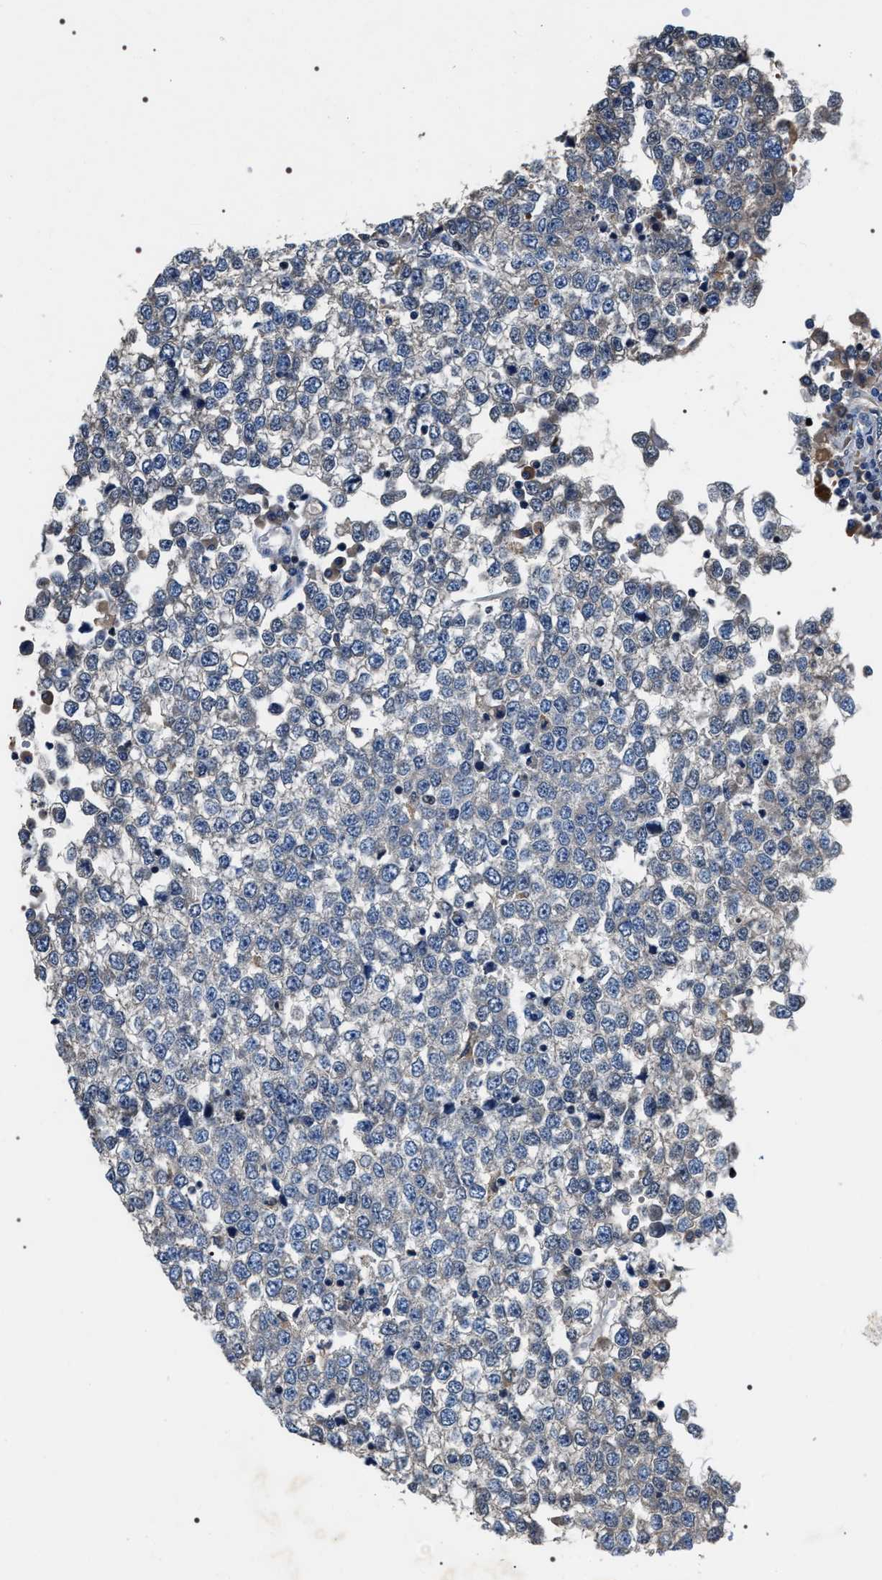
{"staining": {"intensity": "weak", "quantity": "<25%", "location": "nuclear"}, "tissue": "testis cancer", "cell_type": "Tumor cells", "image_type": "cancer", "snomed": [{"axis": "morphology", "description": "Seminoma, NOS"}, {"axis": "topography", "description": "Testis"}], "caption": "This is an immunohistochemistry (IHC) photomicrograph of testis seminoma. There is no expression in tumor cells.", "gene": "C7orf25", "patient": {"sex": "male", "age": 65}}